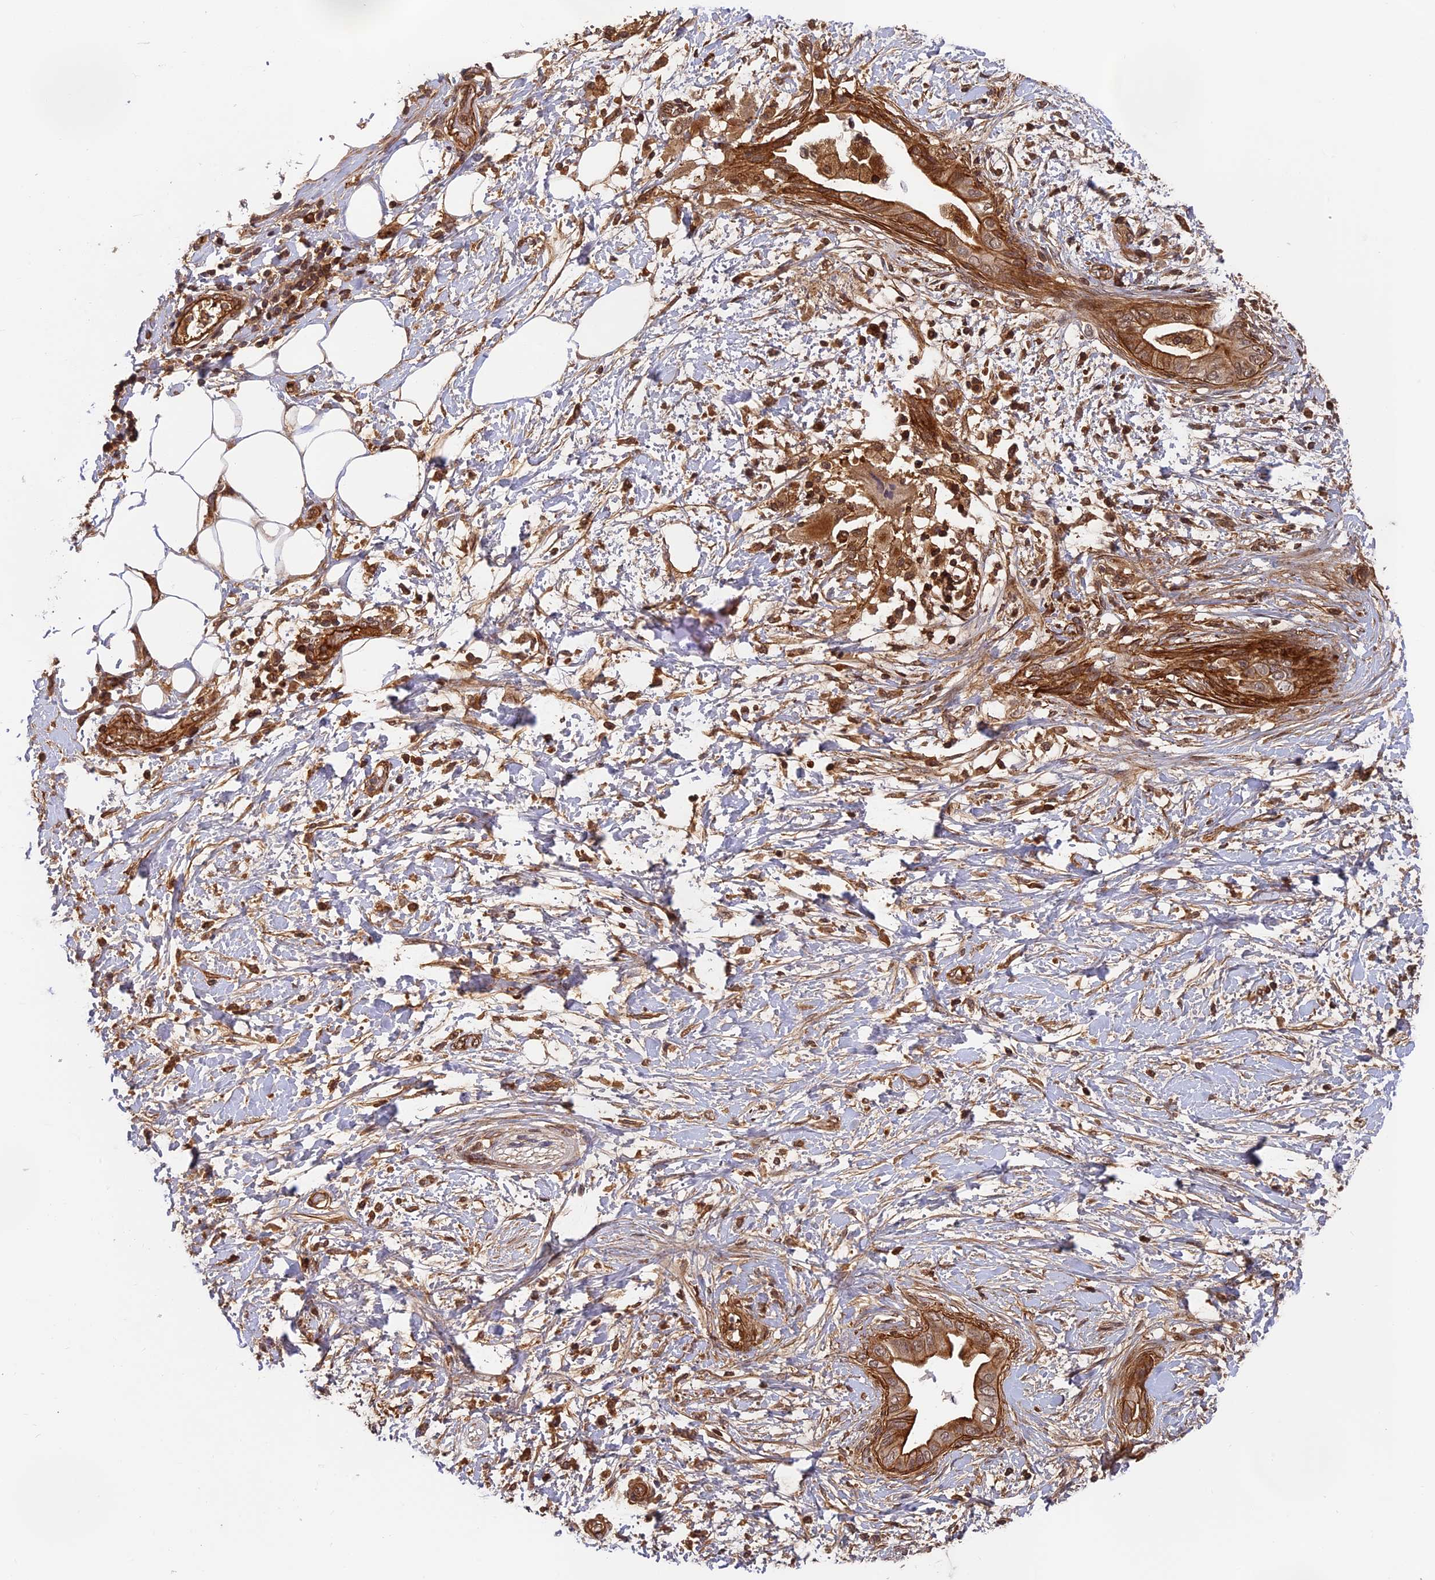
{"staining": {"intensity": "negative", "quantity": "<25%", "location": "cytoplasmic/membranous"}, "tissue": "adipose tissue", "cell_type": "Adipocytes", "image_type": "normal", "snomed": [{"axis": "morphology", "description": "Normal tissue, NOS"}, {"axis": "morphology", "description": "Adenocarcinoma, NOS"}, {"axis": "topography", "description": "Duodenum"}, {"axis": "topography", "description": "Peripheral nerve tissue"}], "caption": "Adipose tissue was stained to show a protein in brown. There is no significant staining in adipocytes. (Brightfield microscopy of DAB (3,3'-diaminobenzidine) IHC at high magnification).", "gene": "OSBPL1A", "patient": {"sex": "female", "age": 60}}